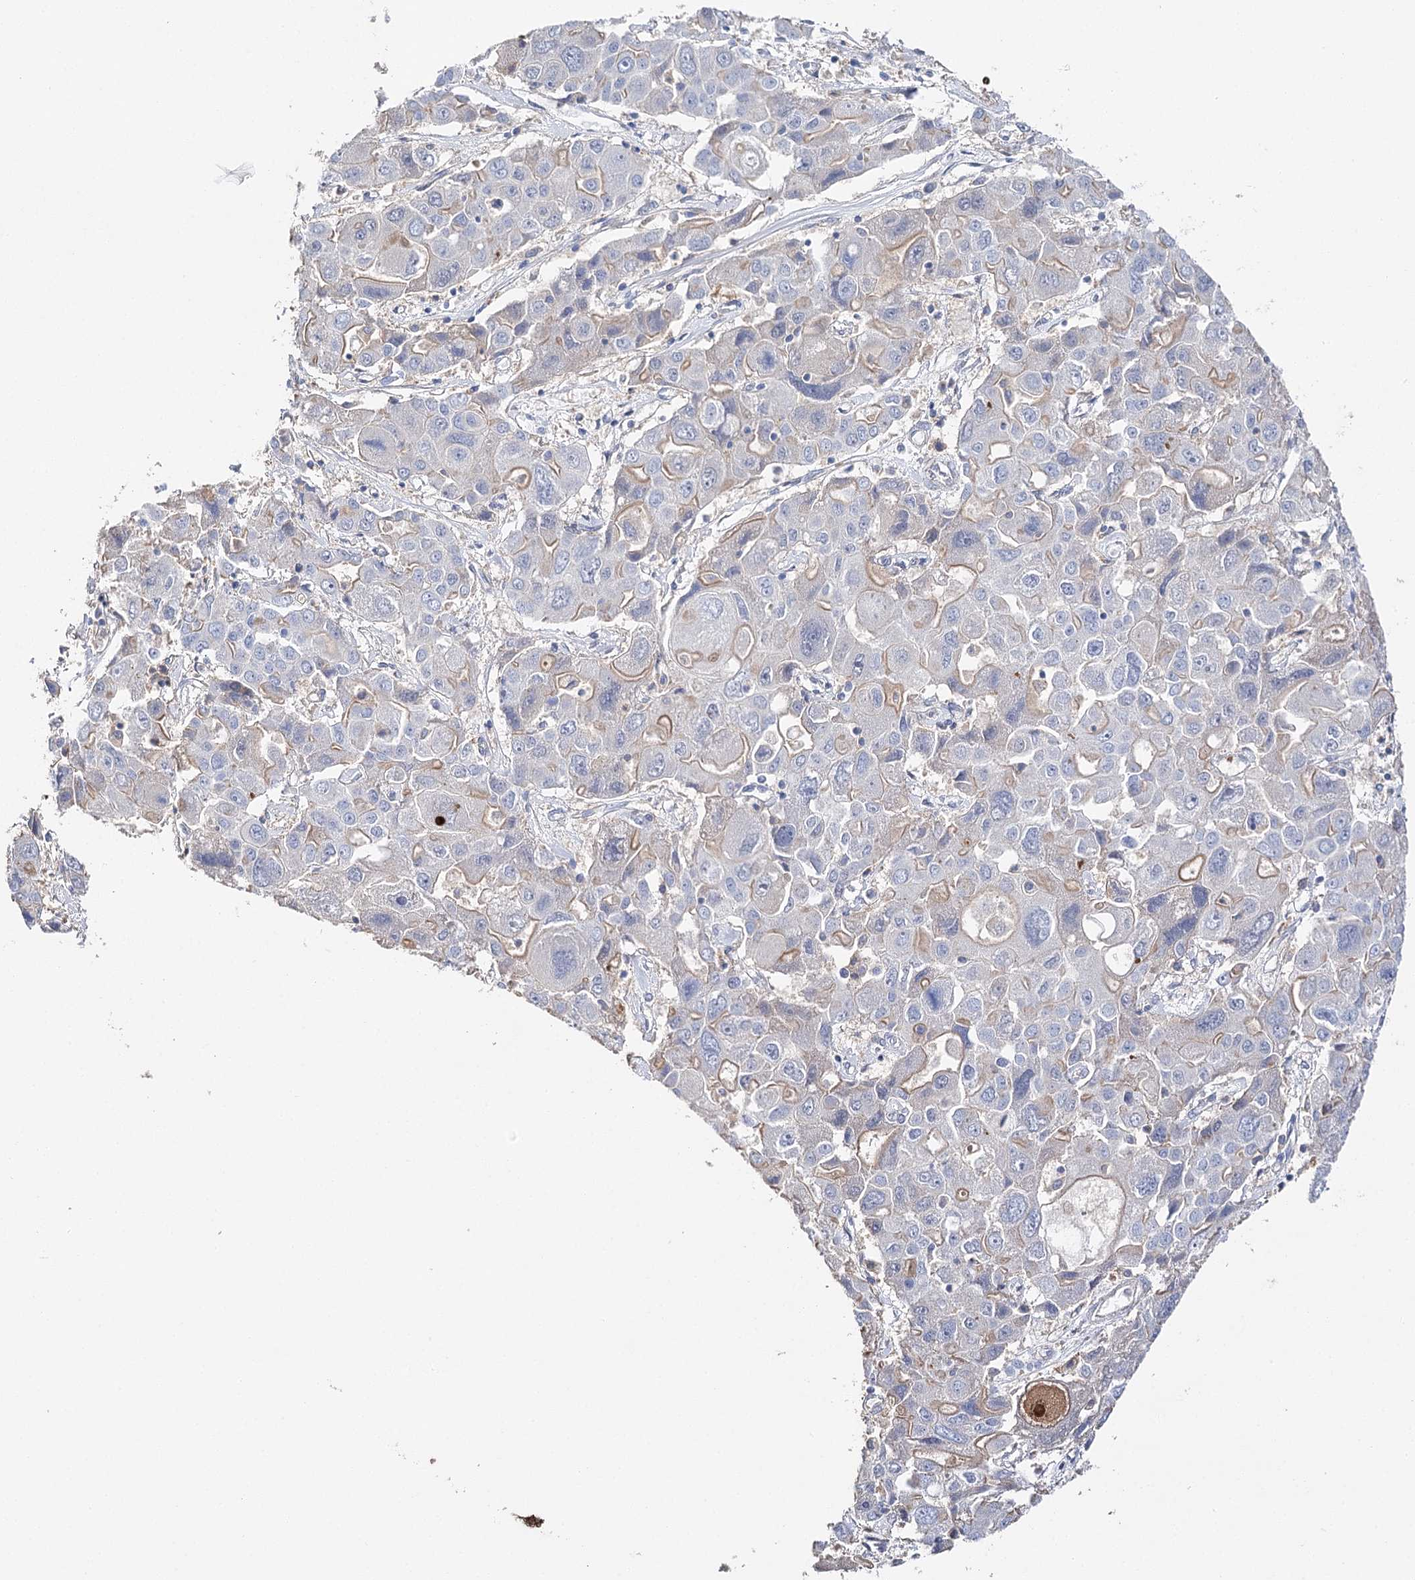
{"staining": {"intensity": "weak", "quantity": "<25%", "location": "cytoplasmic/membranous"}, "tissue": "liver cancer", "cell_type": "Tumor cells", "image_type": "cancer", "snomed": [{"axis": "morphology", "description": "Cholangiocarcinoma"}, {"axis": "topography", "description": "Liver"}], "caption": "The micrograph reveals no staining of tumor cells in liver cholangiocarcinoma.", "gene": "EPYC", "patient": {"sex": "male", "age": 67}}